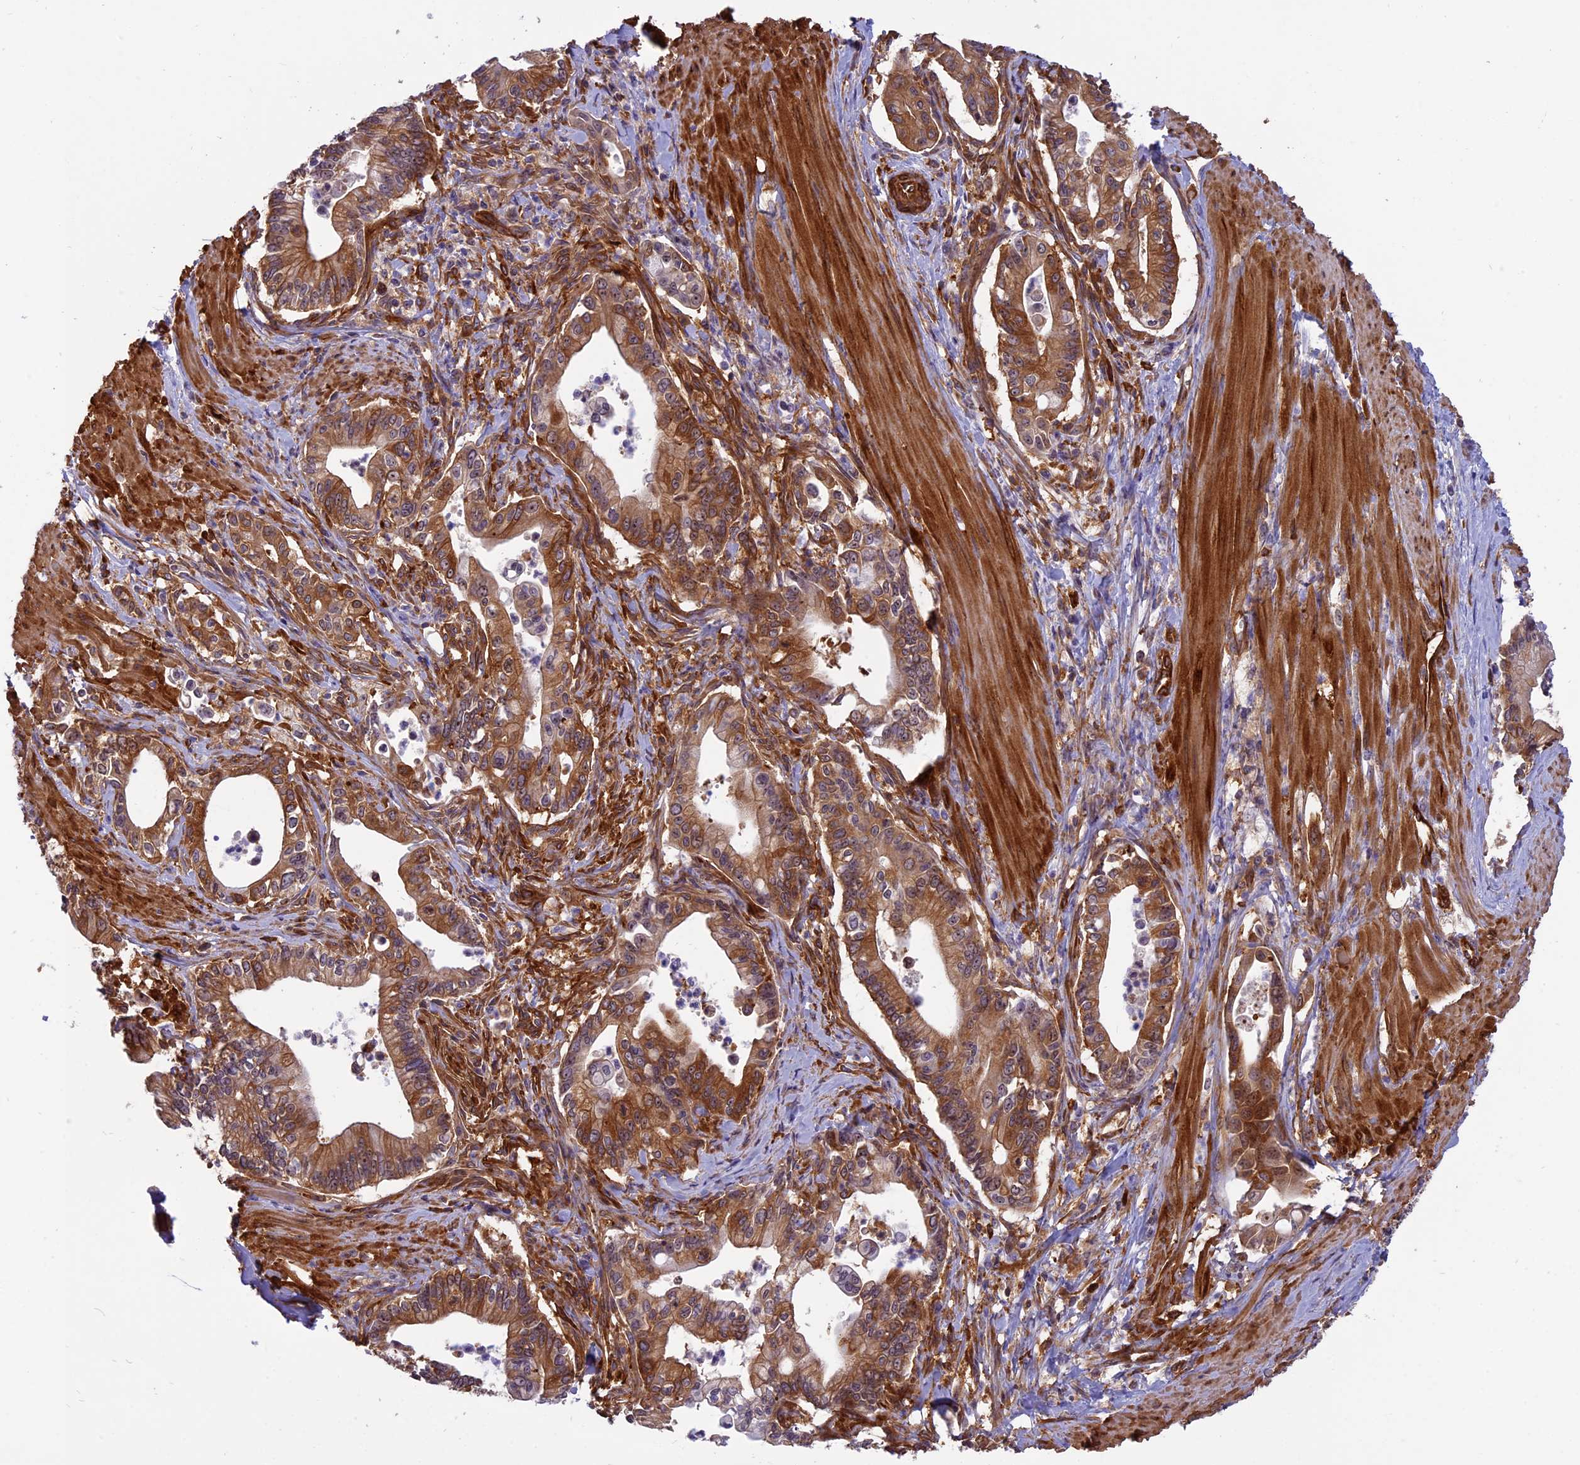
{"staining": {"intensity": "moderate", "quantity": ">75%", "location": "cytoplasmic/membranous"}, "tissue": "pancreatic cancer", "cell_type": "Tumor cells", "image_type": "cancer", "snomed": [{"axis": "morphology", "description": "Adenocarcinoma, NOS"}, {"axis": "topography", "description": "Pancreas"}], "caption": "Immunohistochemistry staining of pancreatic adenocarcinoma, which shows medium levels of moderate cytoplasmic/membranous expression in about >75% of tumor cells indicating moderate cytoplasmic/membranous protein staining. The staining was performed using DAB (3,3'-diaminobenzidine) (brown) for protein detection and nuclei were counterstained in hematoxylin (blue).", "gene": "EHBP1L1", "patient": {"sex": "male", "age": 78}}